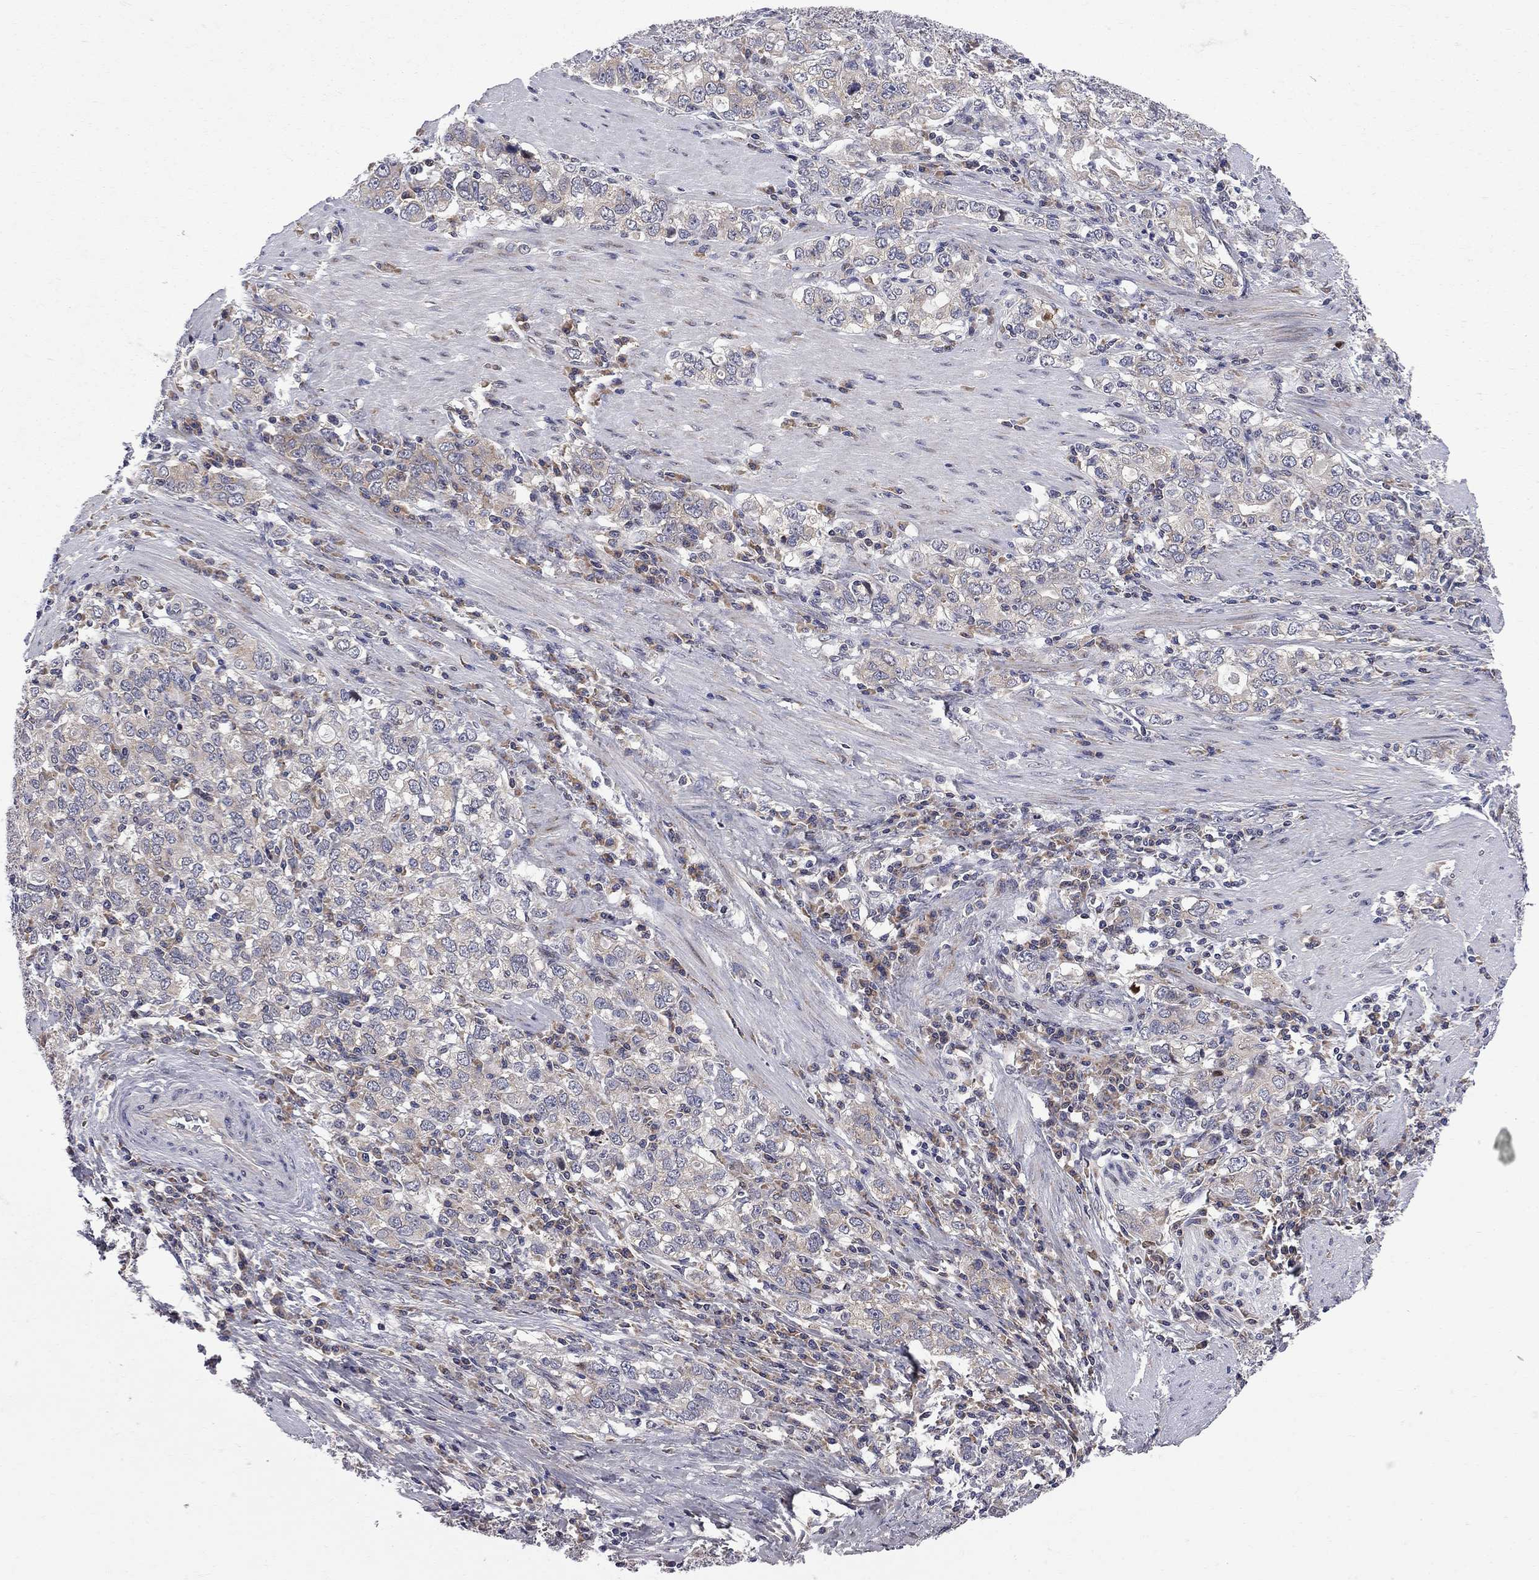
{"staining": {"intensity": "weak", "quantity": "<25%", "location": "cytoplasmic/membranous"}, "tissue": "stomach cancer", "cell_type": "Tumor cells", "image_type": "cancer", "snomed": [{"axis": "morphology", "description": "Adenocarcinoma, NOS"}, {"axis": "topography", "description": "Stomach, lower"}], "caption": "Tumor cells show no significant protein expression in stomach cancer.", "gene": "CNOT11", "patient": {"sex": "female", "age": 72}}